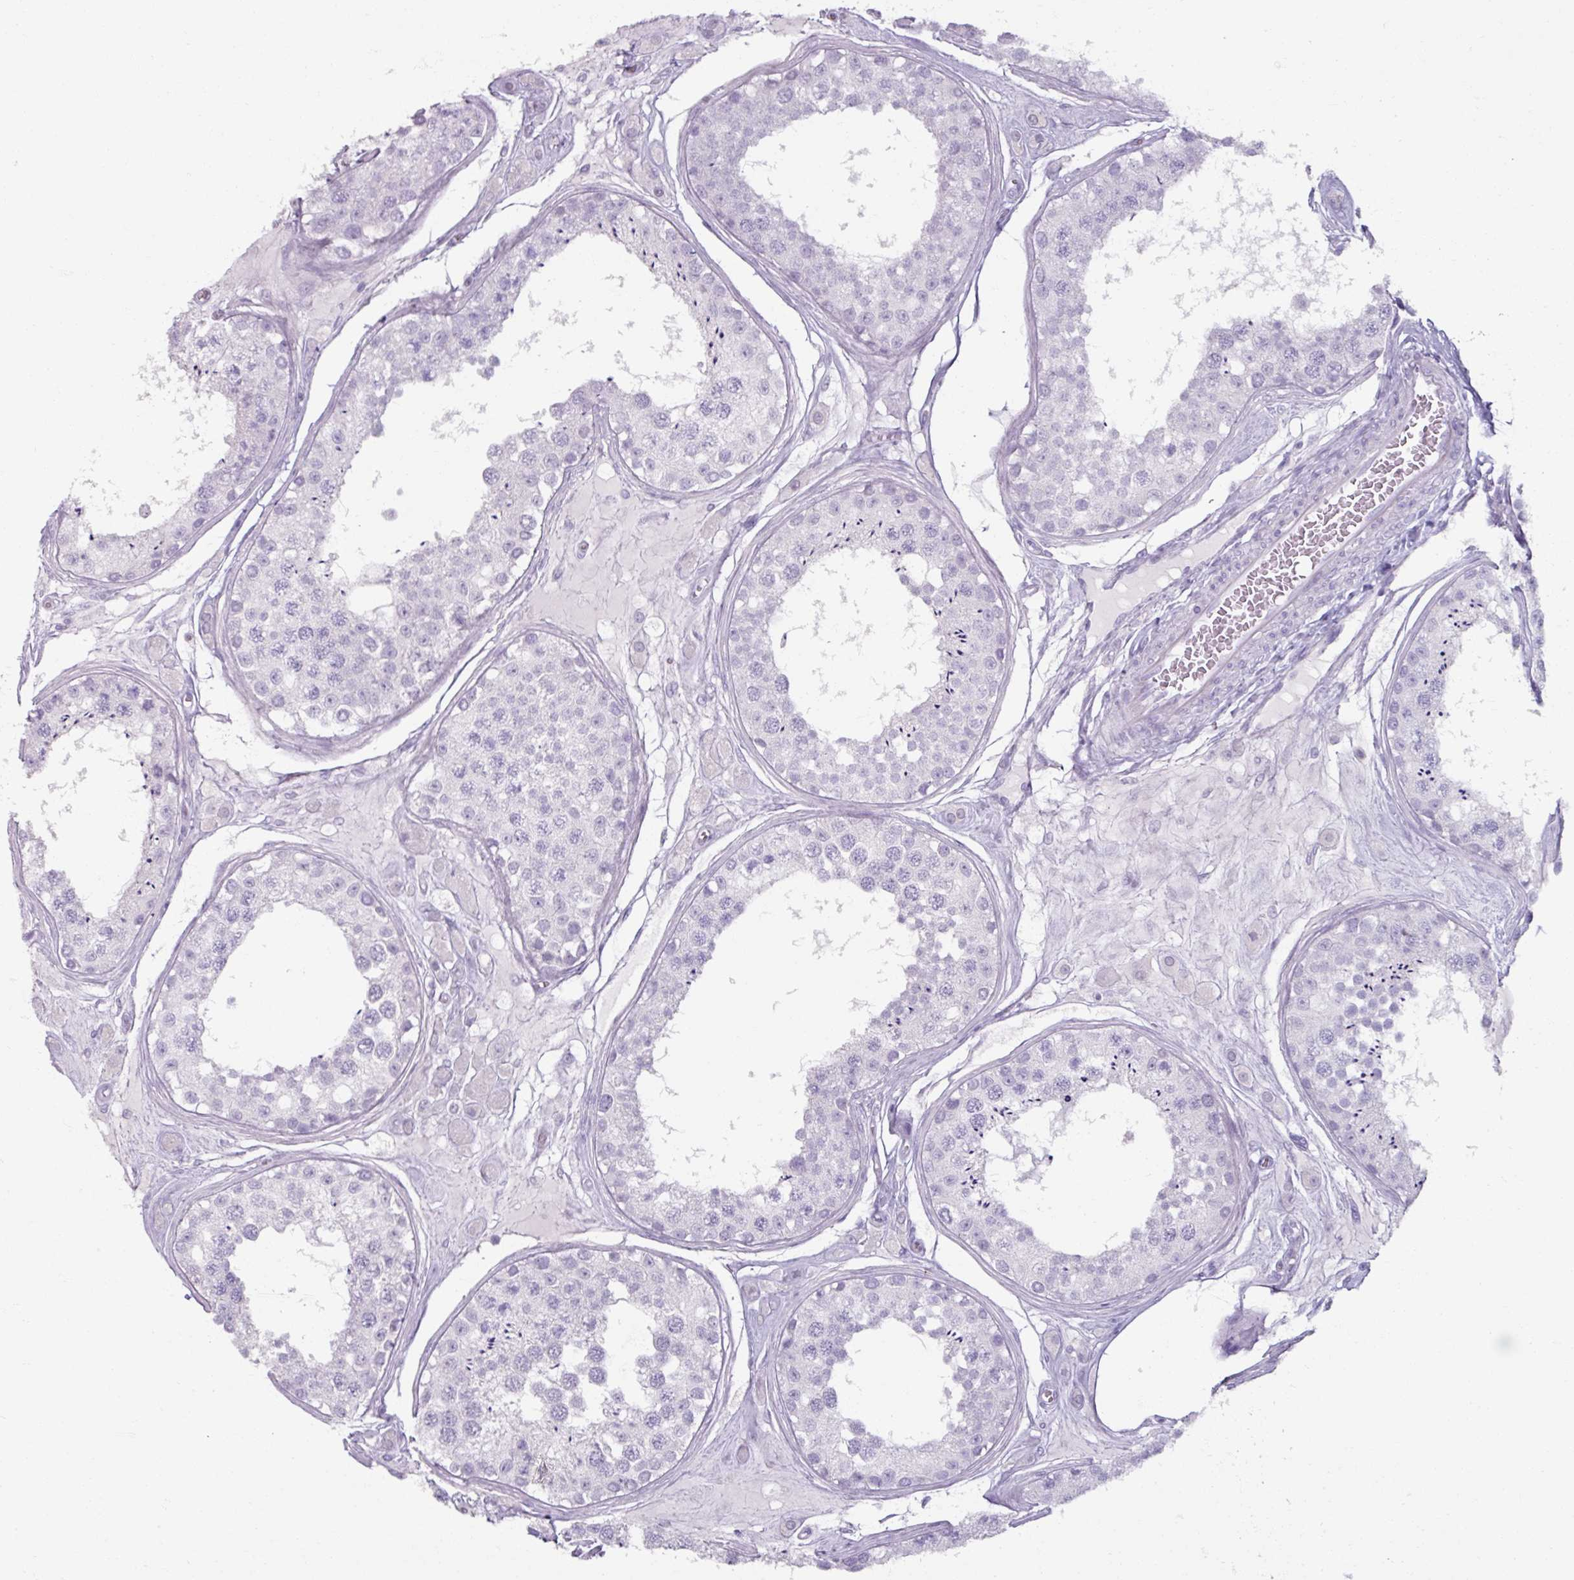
{"staining": {"intensity": "negative", "quantity": "none", "location": "none"}, "tissue": "testis", "cell_type": "Cells in seminiferous ducts", "image_type": "normal", "snomed": [{"axis": "morphology", "description": "Normal tissue, NOS"}, {"axis": "topography", "description": "Testis"}], "caption": "Immunohistochemistry (IHC) of benign human testis displays no staining in cells in seminiferous ducts. (Immunohistochemistry (IHC), brightfield microscopy, high magnification).", "gene": "ARG1", "patient": {"sex": "male", "age": 25}}